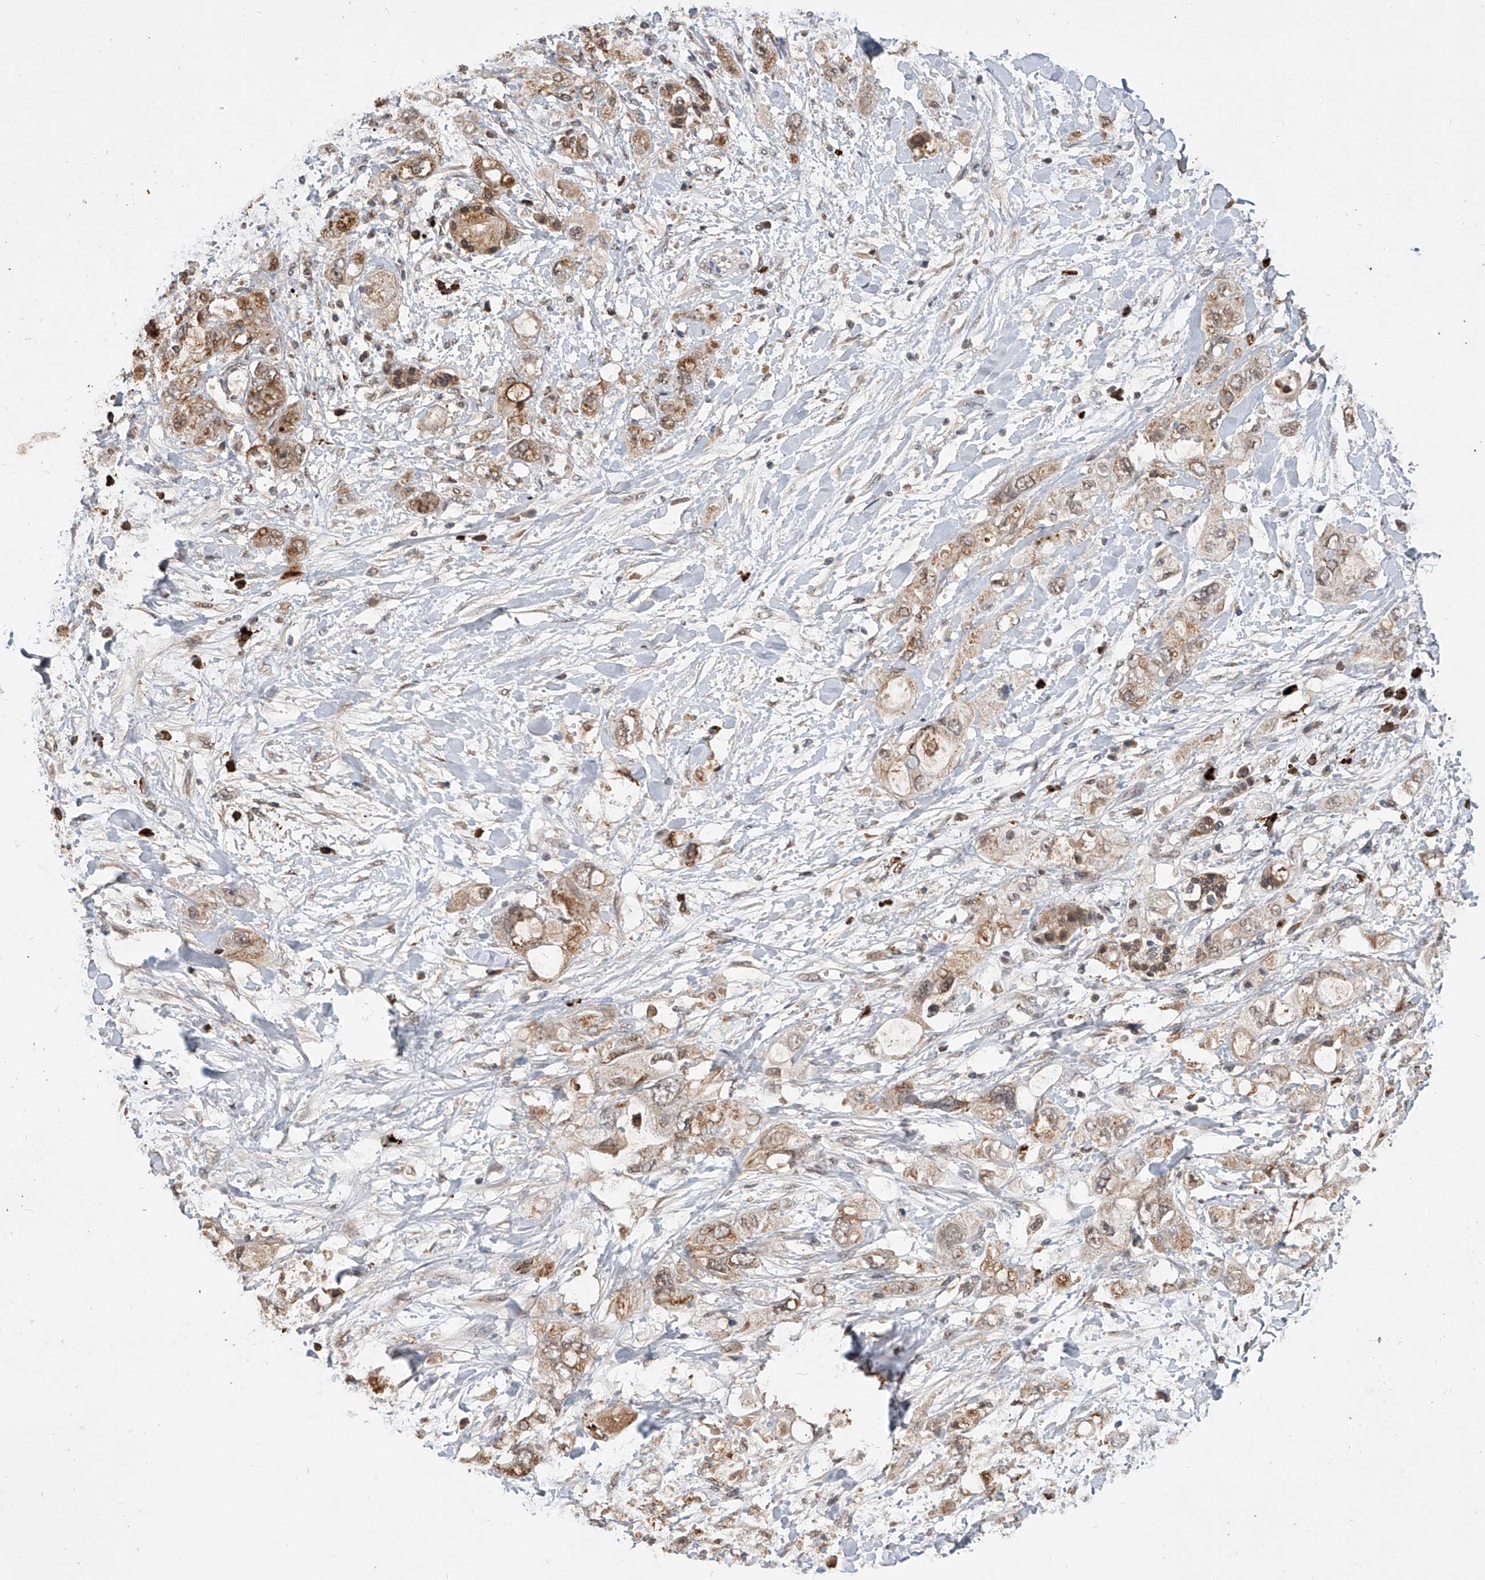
{"staining": {"intensity": "moderate", "quantity": ">75%", "location": "cytoplasmic/membranous"}, "tissue": "pancreatic cancer", "cell_type": "Tumor cells", "image_type": "cancer", "snomed": [{"axis": "morphology", "description": "Adenocarcinoma, NOS"}, {"axis": "topography", "description": "Pancreas"}], "caption": "Immunohistochemical staining of pancreatic adenocarcinoma displays medium levels of moderate cytoplasmic/membranous expression in about >75% of tumor cells.", "gene": "CFAP410", "patient": {"sex": "female", "age": 56}}